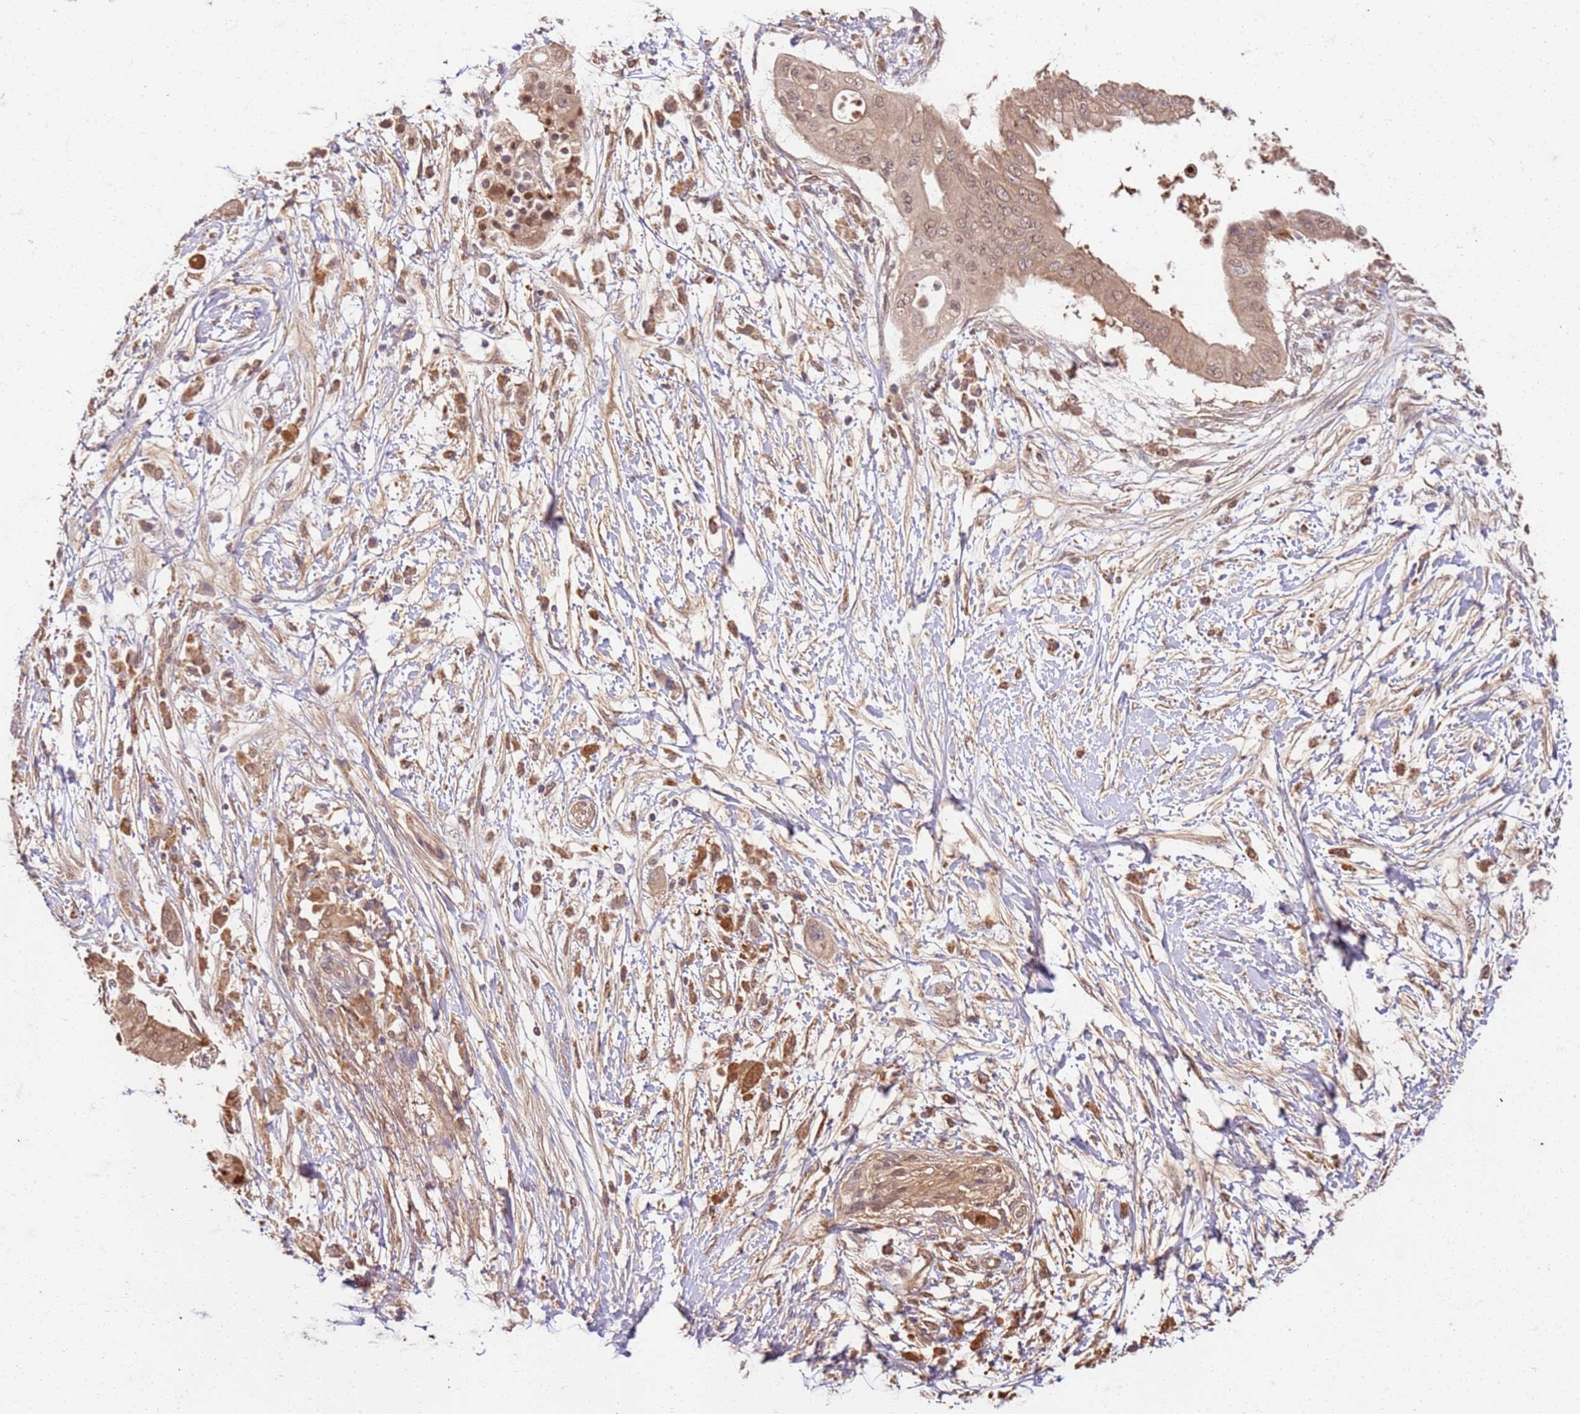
{"staining": {"intensity": "weak", "quantity": ">75%", "location": "cytoplasmic/membranous,nuclear"}, "tissue": "pancreatic cancer", "cell_type": "Tumor cells", "image_type": "cancer", "snomed": [{"axis": "morphology", "description": "Adenocarcinoma, NOS"}, {"axis": "topography", "description": "Pancreas"}], "caption": "Tumor cells show weak cytoplasmic/membranous and nuclear staining in approximately >75% of cells in pancreatic adenocarcinoma.", "gene": "UBE3A", "patient": {"sex": "male", "age": 68}}